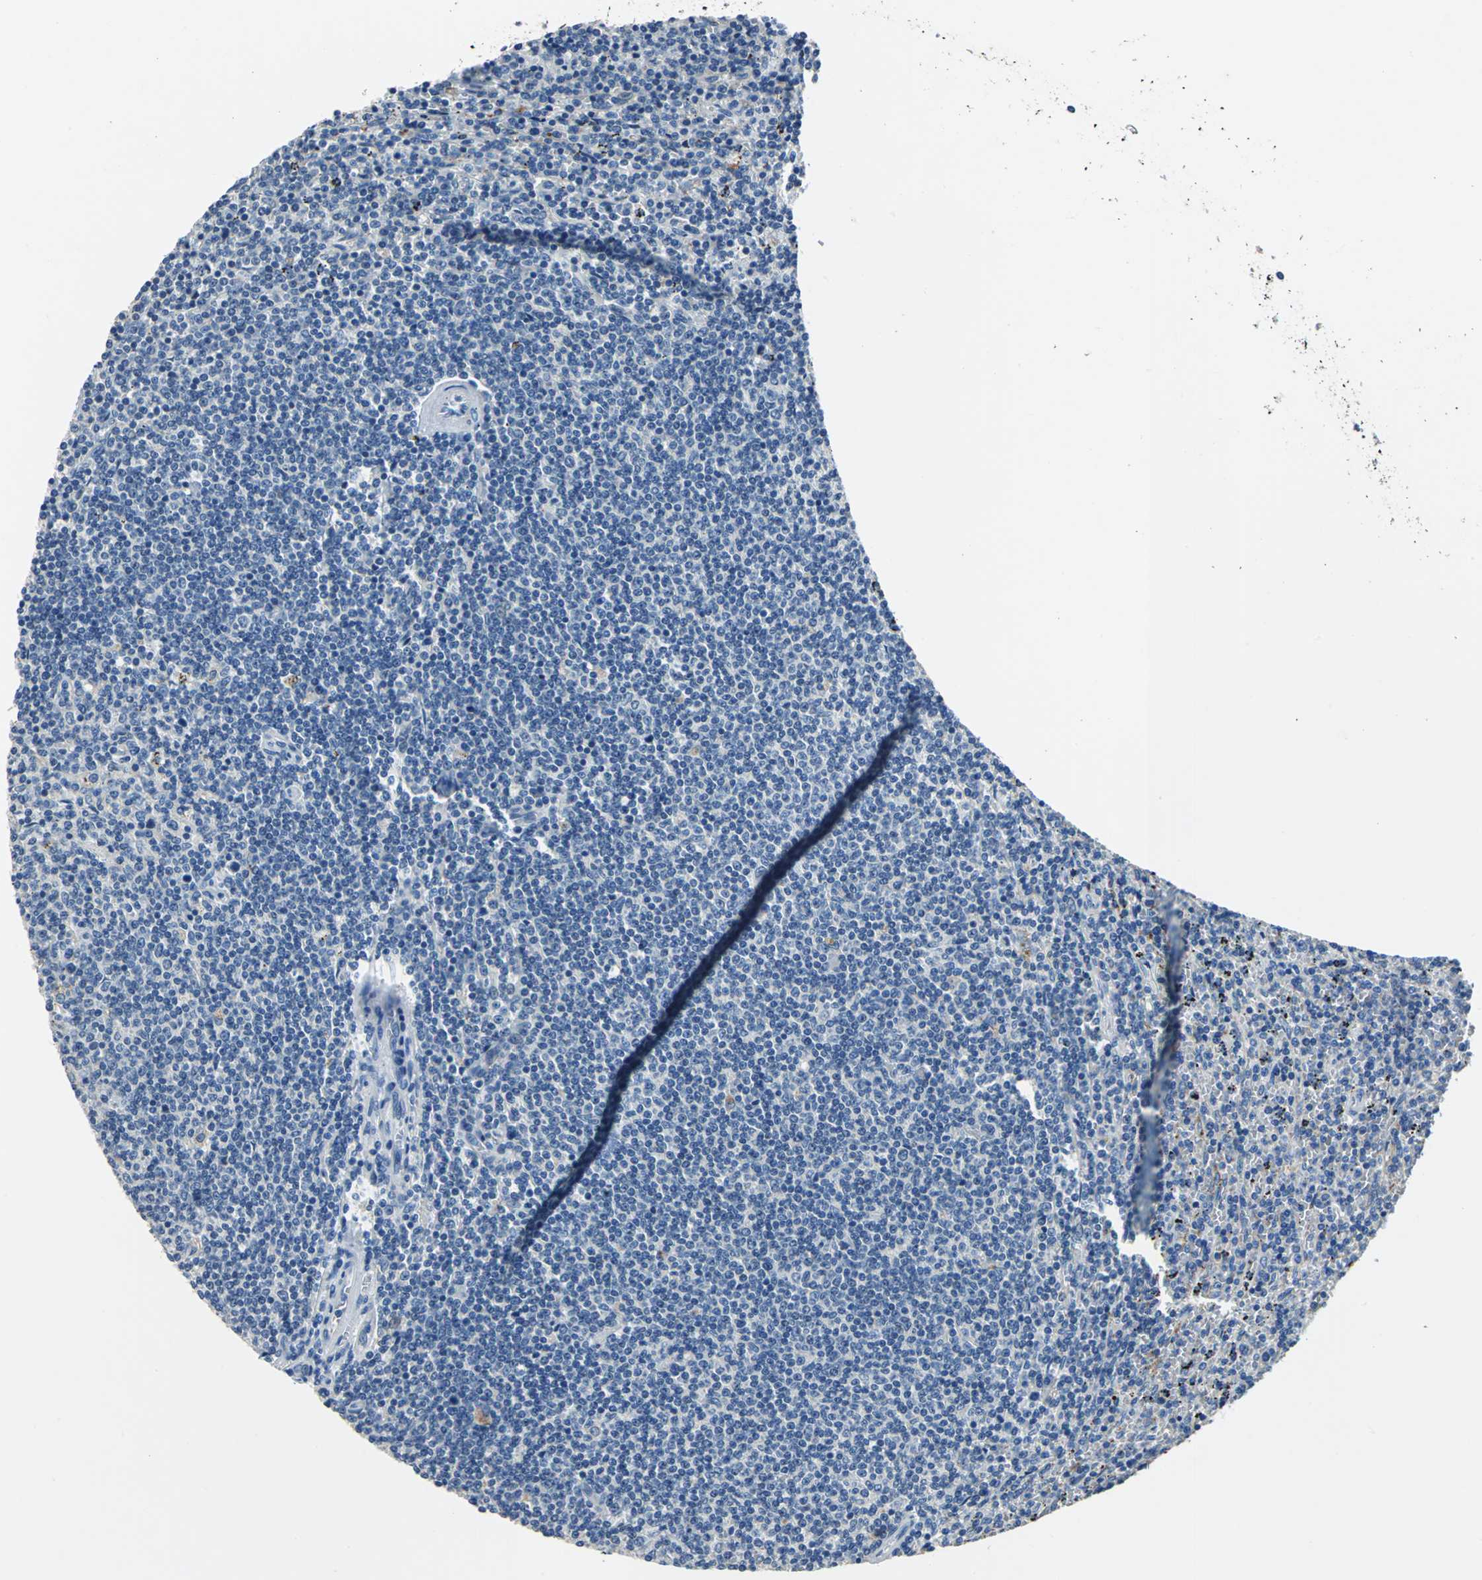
{"staining": {"intensity": "negative", "quantity": "none", "location": "none"}, "tissue": "lymphoma", "cell_type": "Tumor cells", "image_type": "cancer", "snomed": [{"axis": "morphology", "description": "Malignant lymphoma, non-Hodgkin's type, Low grade"}, {"axis": "topography", "description": "Spleen"}], "caption": "DAB immunohistochemical staining of lymphoma displays no significant expression in tumor cells.", "gene": "RASD2", "patient": {"sex": "female", "age": 50}}